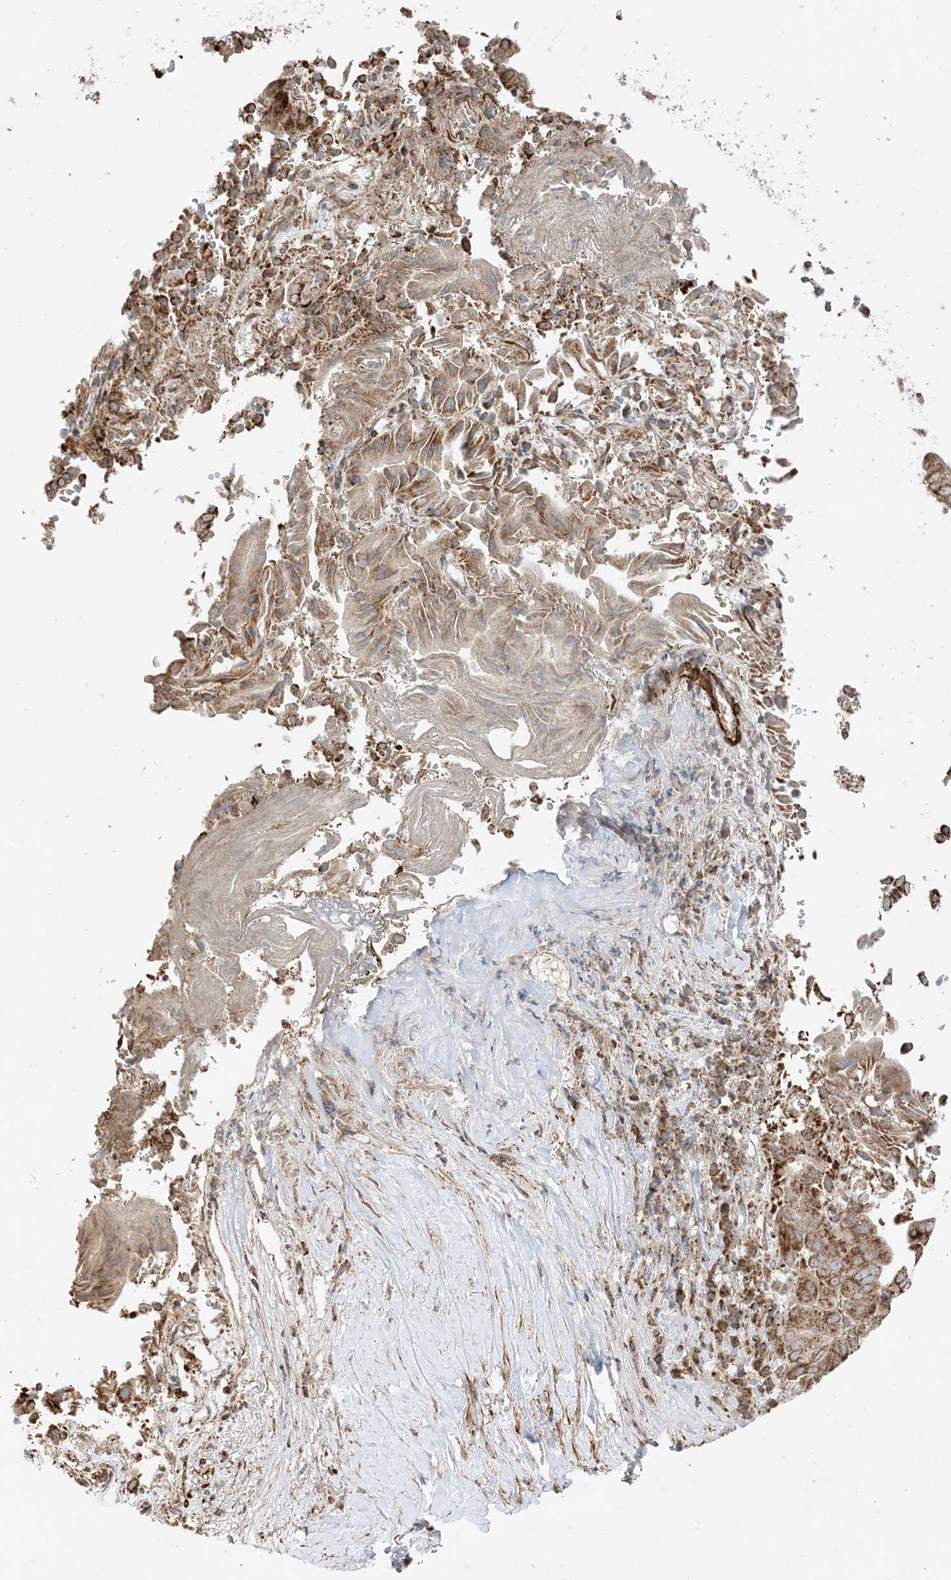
{"staining": {"intensity": "moderate", "quantity": ">75%", "location": "cytoplasmic/membranous"}, "tissue": "liver cancer", "cell_type": "Tumor cells", "image_type": "cancer", "snomed": [{"axis": "morphology", "description": "Cholangiocarcinoma"}, {"axis": "topography", "description": "Liver"}], "caption": "Tumor cells reveal medium levels of moderate cytoplasmic/membranous expression in about >75% of cells in liver cancer.", "gene": "AARS2", "patient": {"sex": "female", "age": 75}}